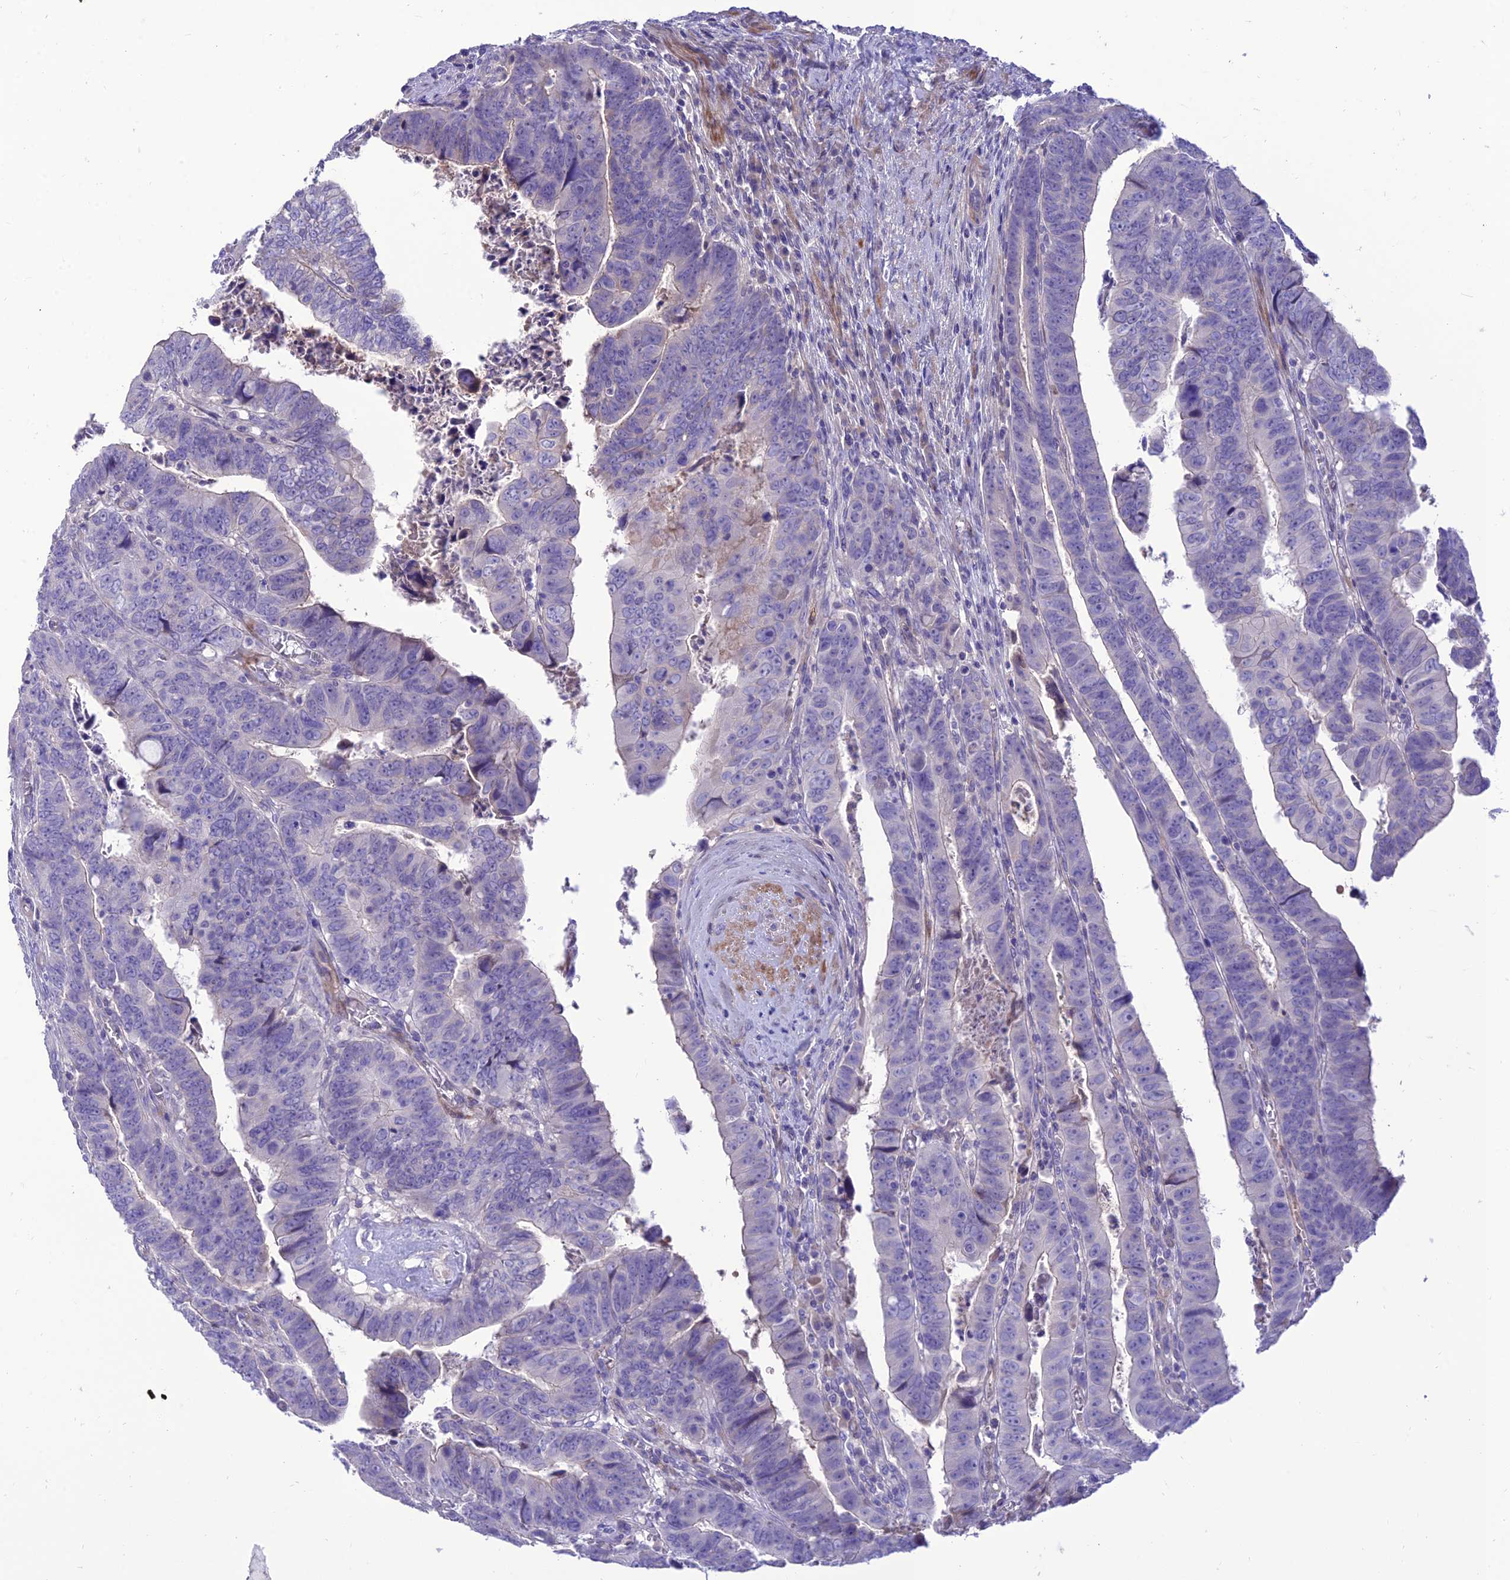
{"staining": {"intensity": "negative", "quantity": "none", "location": "none"}, "tissue": "colorectal cancer", "cell_type": "Tumor cells", "image_type": "cancer", "snomed": [{"axis": "morphology", "description": "Normal tissue, NOS"}, {"axis": "morphology", "description": "Adenocarcinoma, NOS"}, {"axis": "topography", "description": "Rectum"}], "caption": "This is a micrograph of immunohistochemistry (IHC) staining of colorectal adenocarcinoma, which shows no staining in tumor cells.", "gene": "TEKT3", "patient": {"sex": "female", "age": 65}}